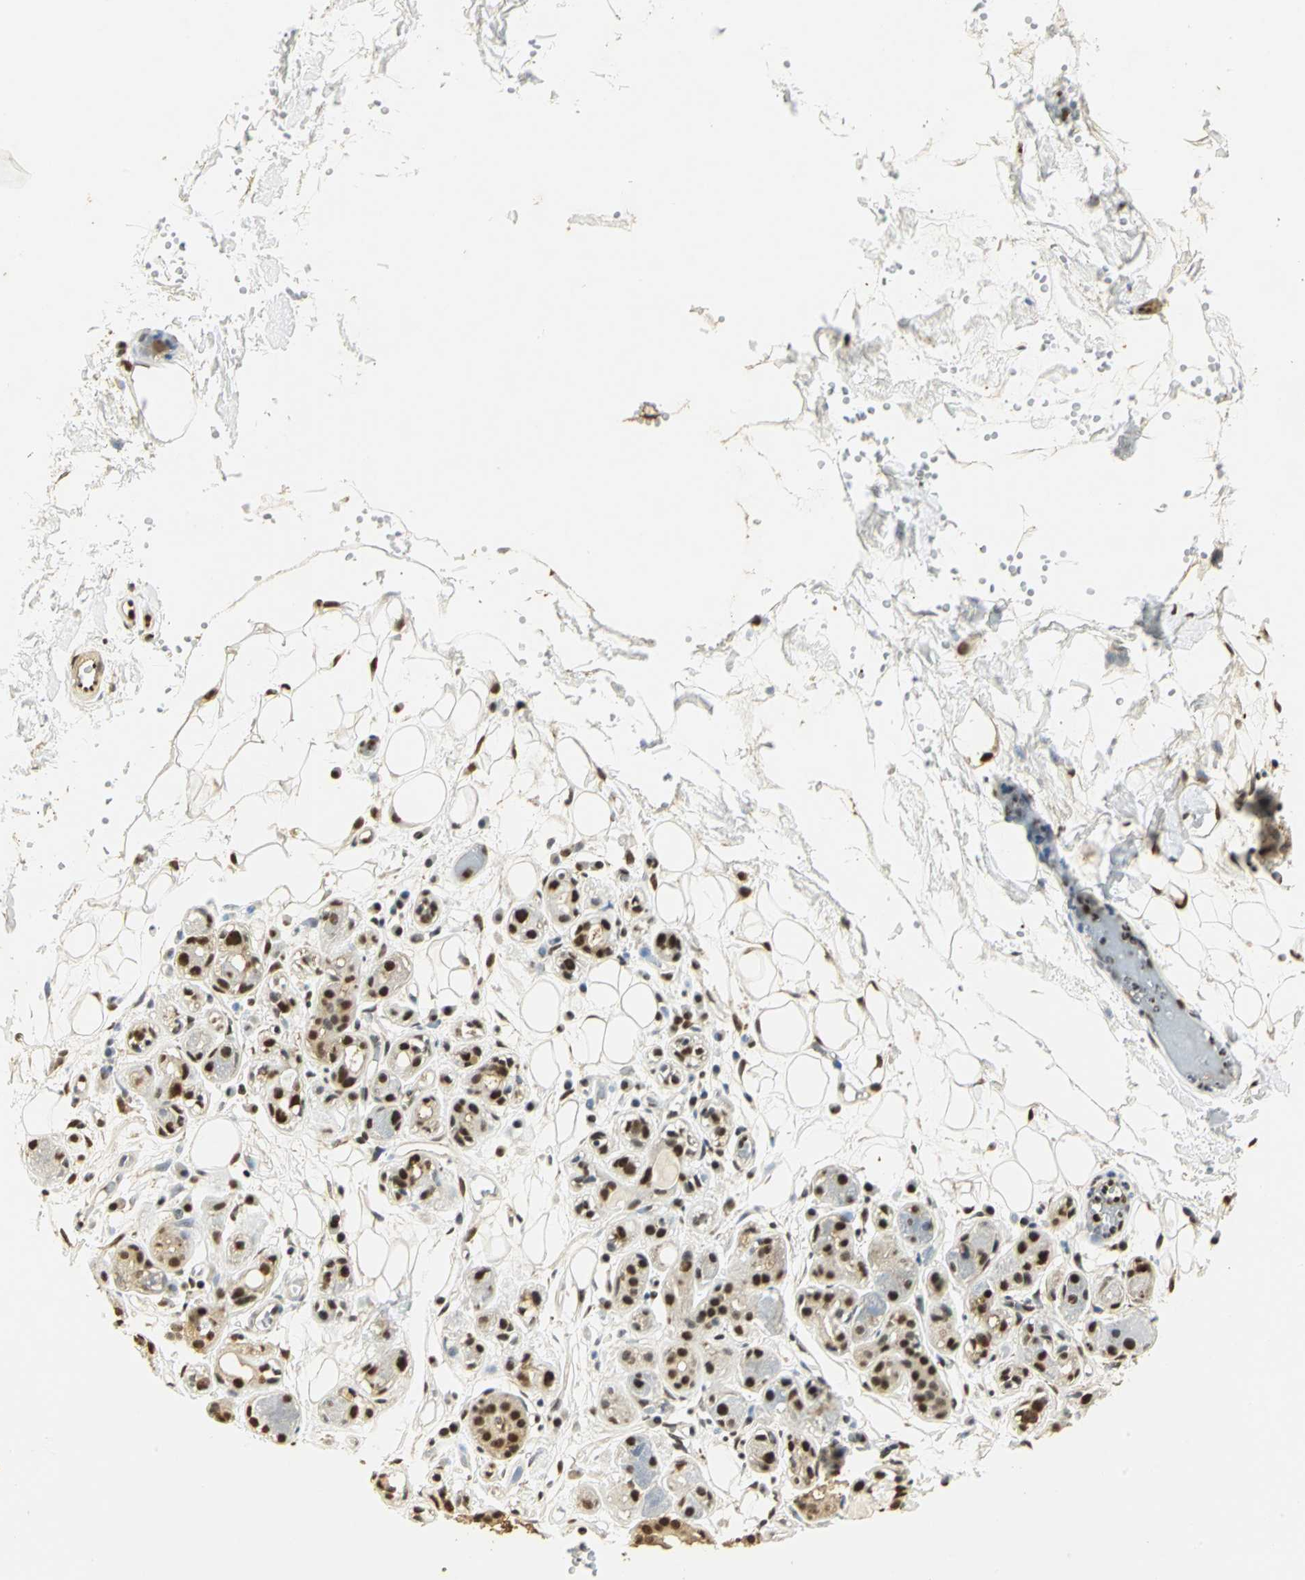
{"staining": {"intensity": "strong", "quantity": ">75%", "location": "nuclear"}, "tissue": "salivary gland", "cell_type": "Glandular cells", "image_type": "normal", "snomed": [{"axis": "morphology", "description": "Normal tissue, NOS"}, {"axis": "topography", "description": "Salivary gland"}], "caption": "This image reveals immunohistochemistry (IHC) staining of normal human salivary gland, with high strong nuclear expression in about >75% of glandular cells.", "gene": "SET", "patient": {"sex": "male", "age": 54}}